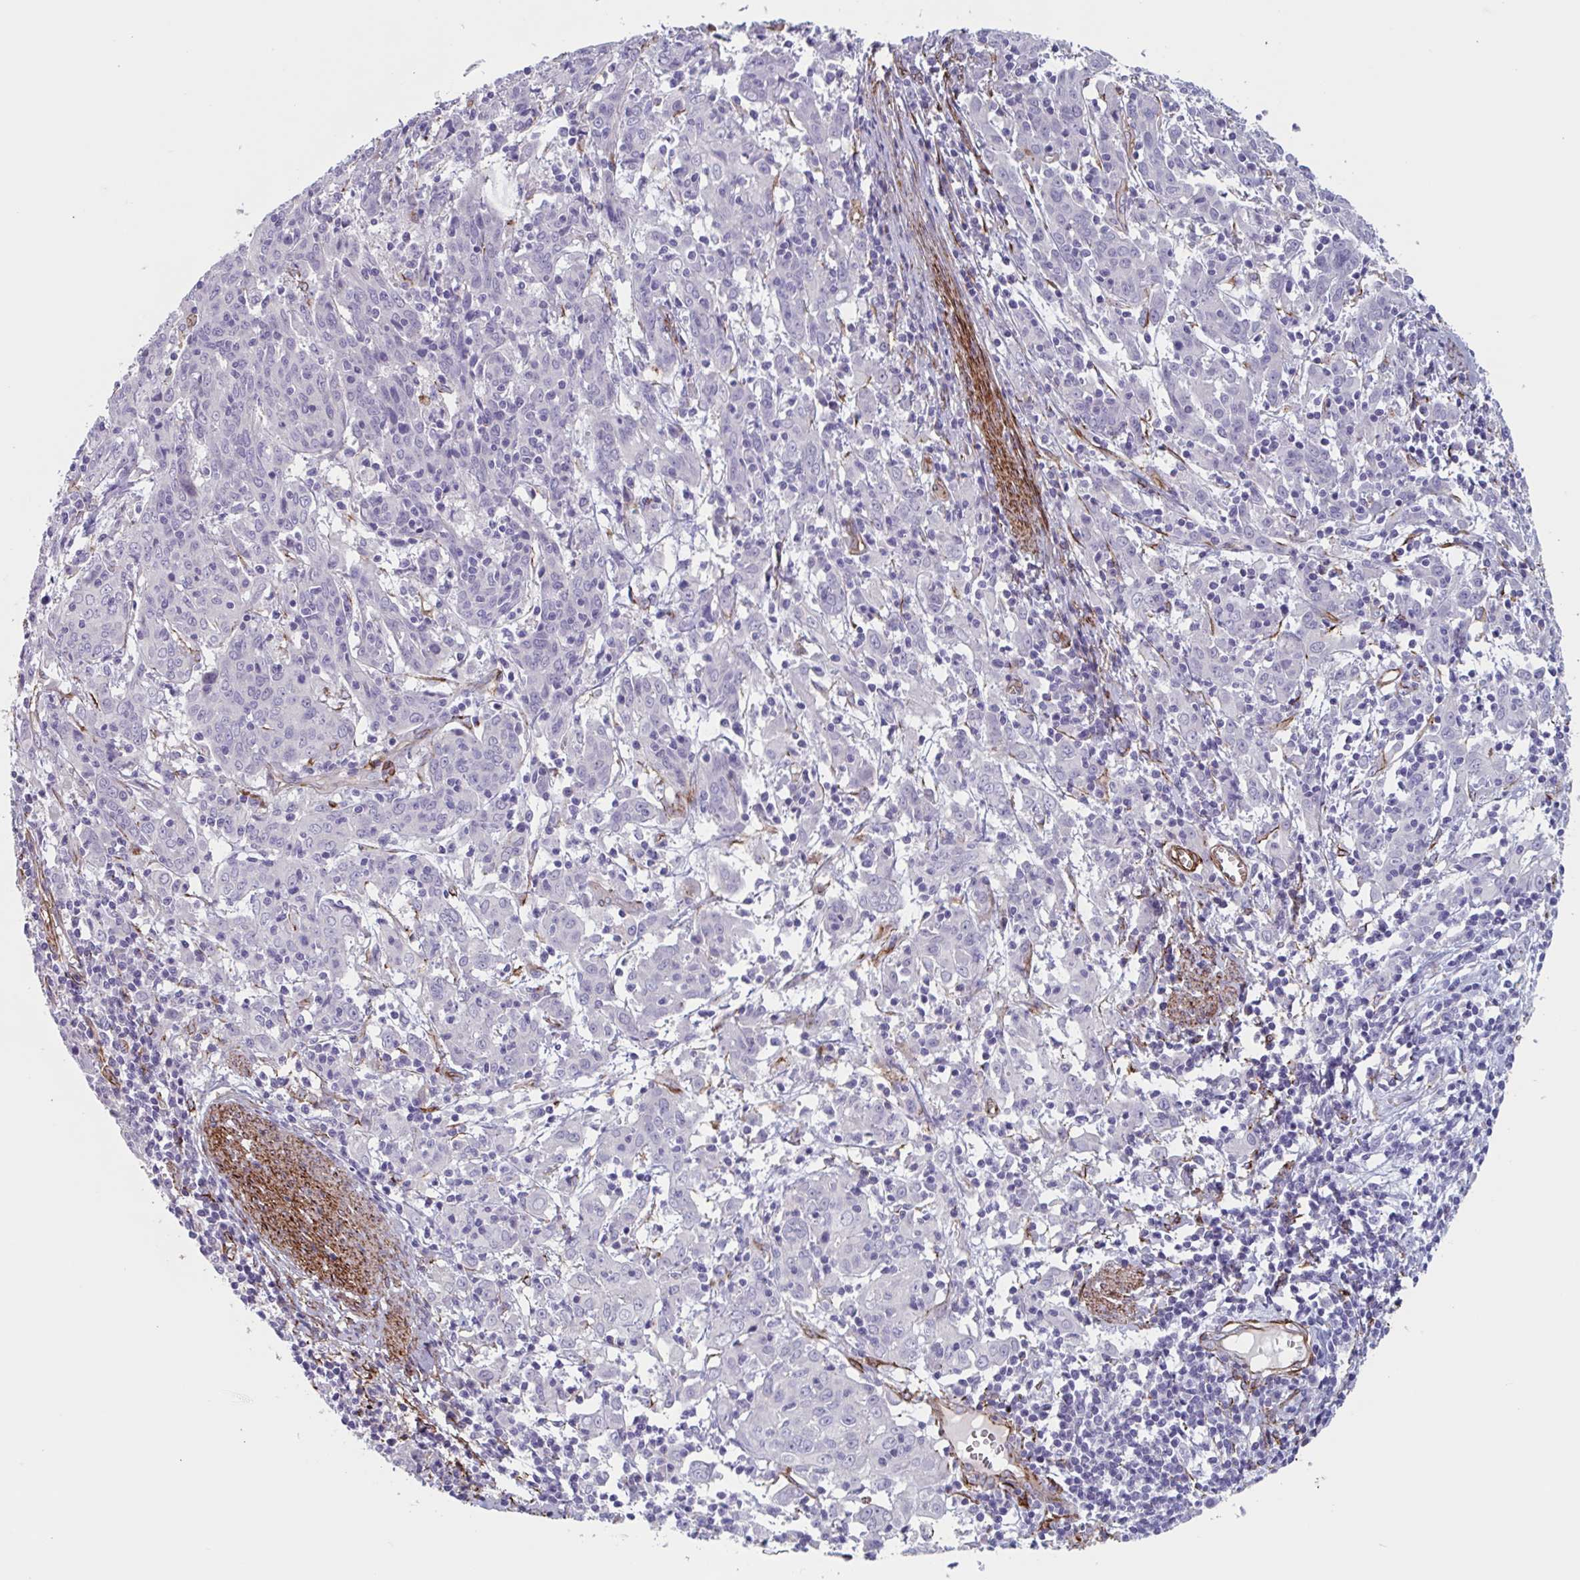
{"staining": {"intensity": "negative", "quantity": "none", "location": "none"}, "tissue": "cervical cancer", "cell_type": "Tumor cells", "image_type": "cancer", "snomed": [{"axis": "morphology", "description": "Squamous cell carcinoma, NOS"}, {"axis": "topography", "description": "Cervix"}], "caption": "Immunohistochemistry (IHC) histopathology image of neoplastic tissue: cervical cancer (squamous cell carcinoma) stained with DAB demonstrates no significant protein staining in tumor cells. (DAB (3,3'-diaminobenzidine) immunohistochemistry (IHC), high magnification).", "gene": "CITED4", "patient": {"sex": "female", "age": 67}}